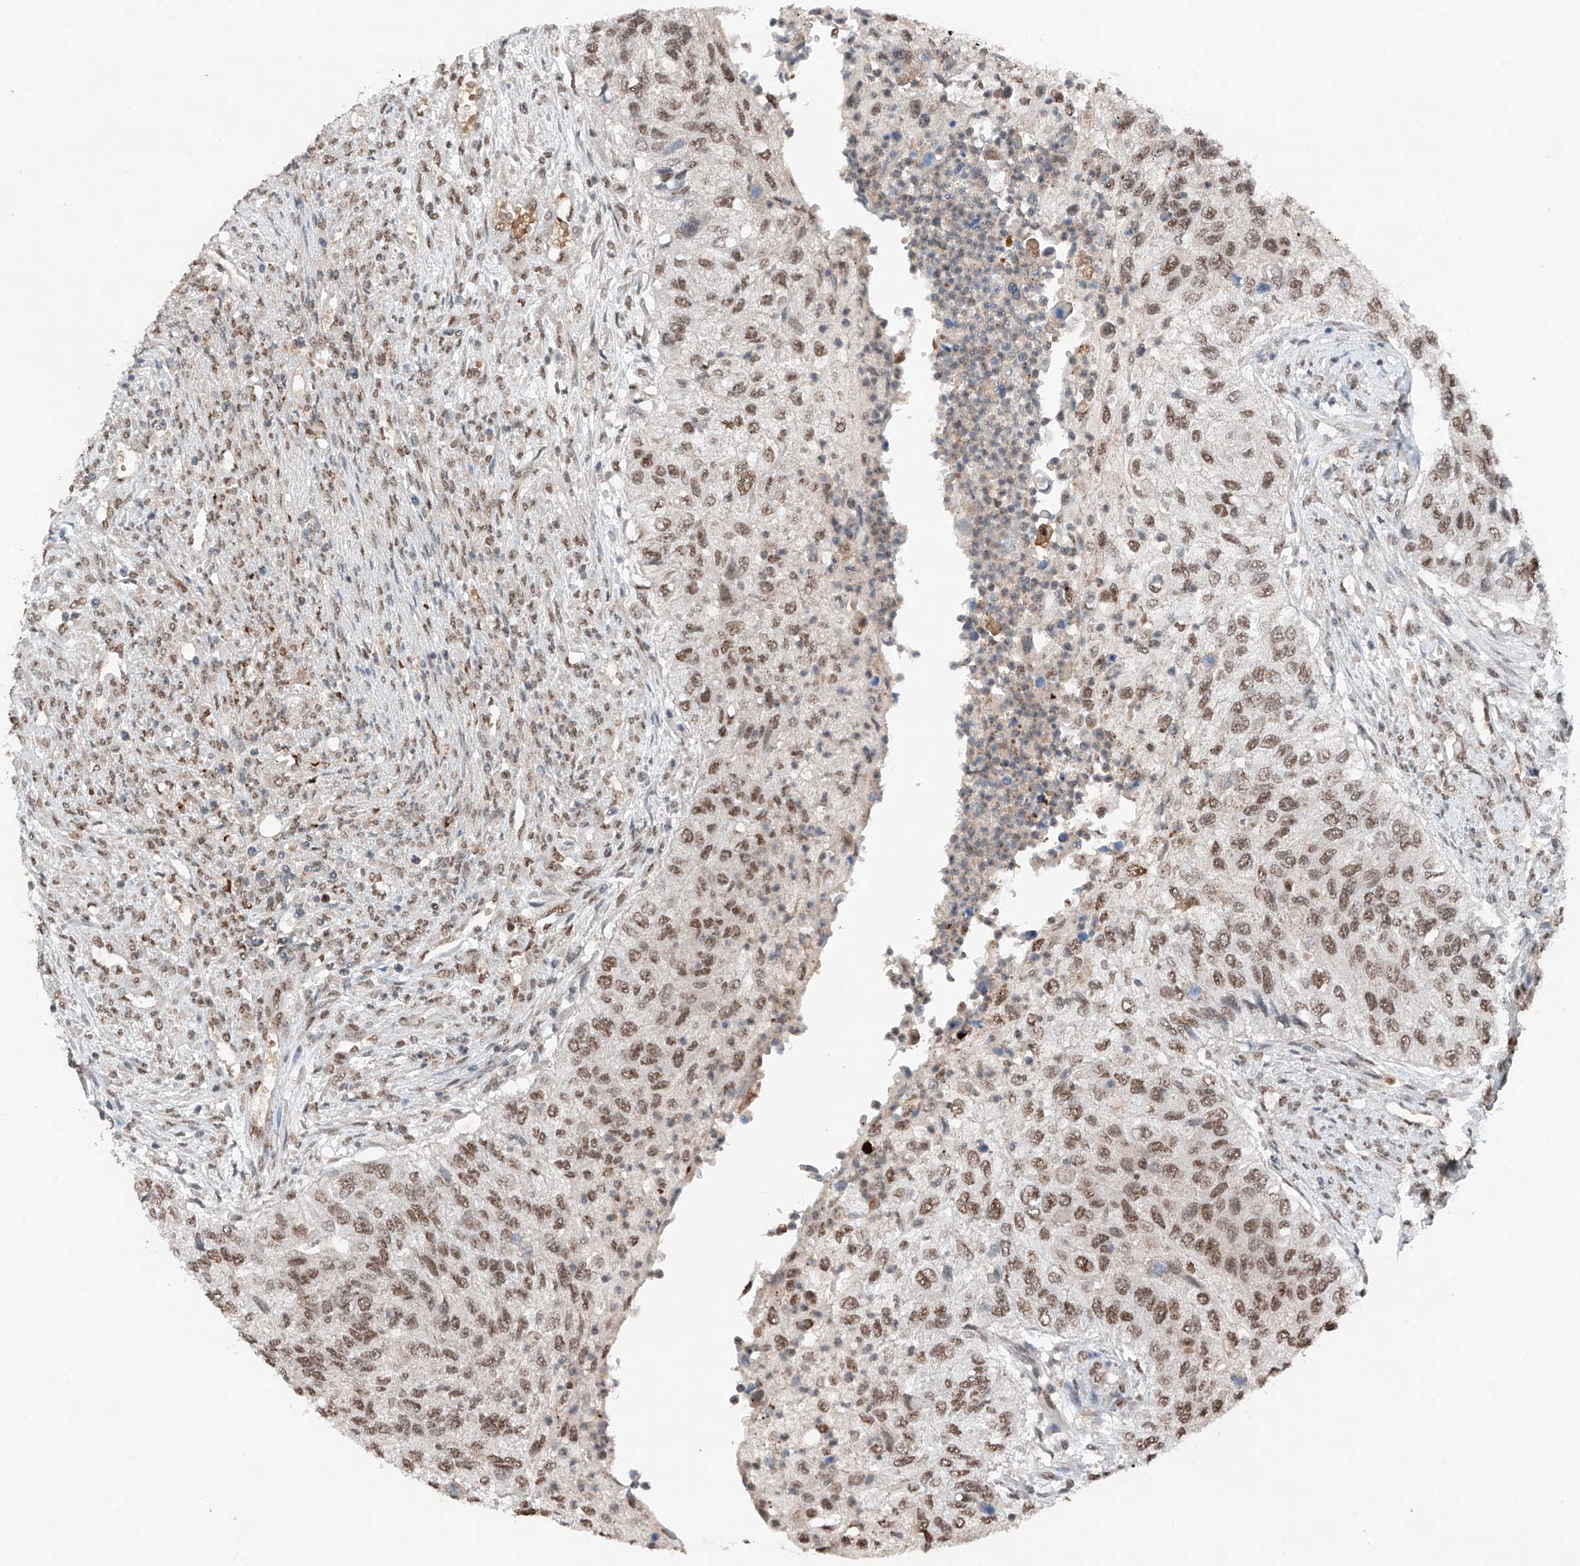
{"staining": {"intensity": "moderate", "quantity": ">75%", "location": "nuclear"}, "tissue": "urothelial cancer", "cell_type": "Tumor cells", "image_type": "cancer", "snomed": [{"axis": "morphology", "description": "Urothelial carcinoma, High grade"}, {"axis": "topography", "description": "Urinary bladder"}], "caption": "Immunohistochemical staining of human urothelial carcinoma (high-grade) displays medium levels of moderate nuclear protein expression in about >75% of tumor cells.", "gene": "TBX4", "patient": {"sex": "female", "age": 60}}